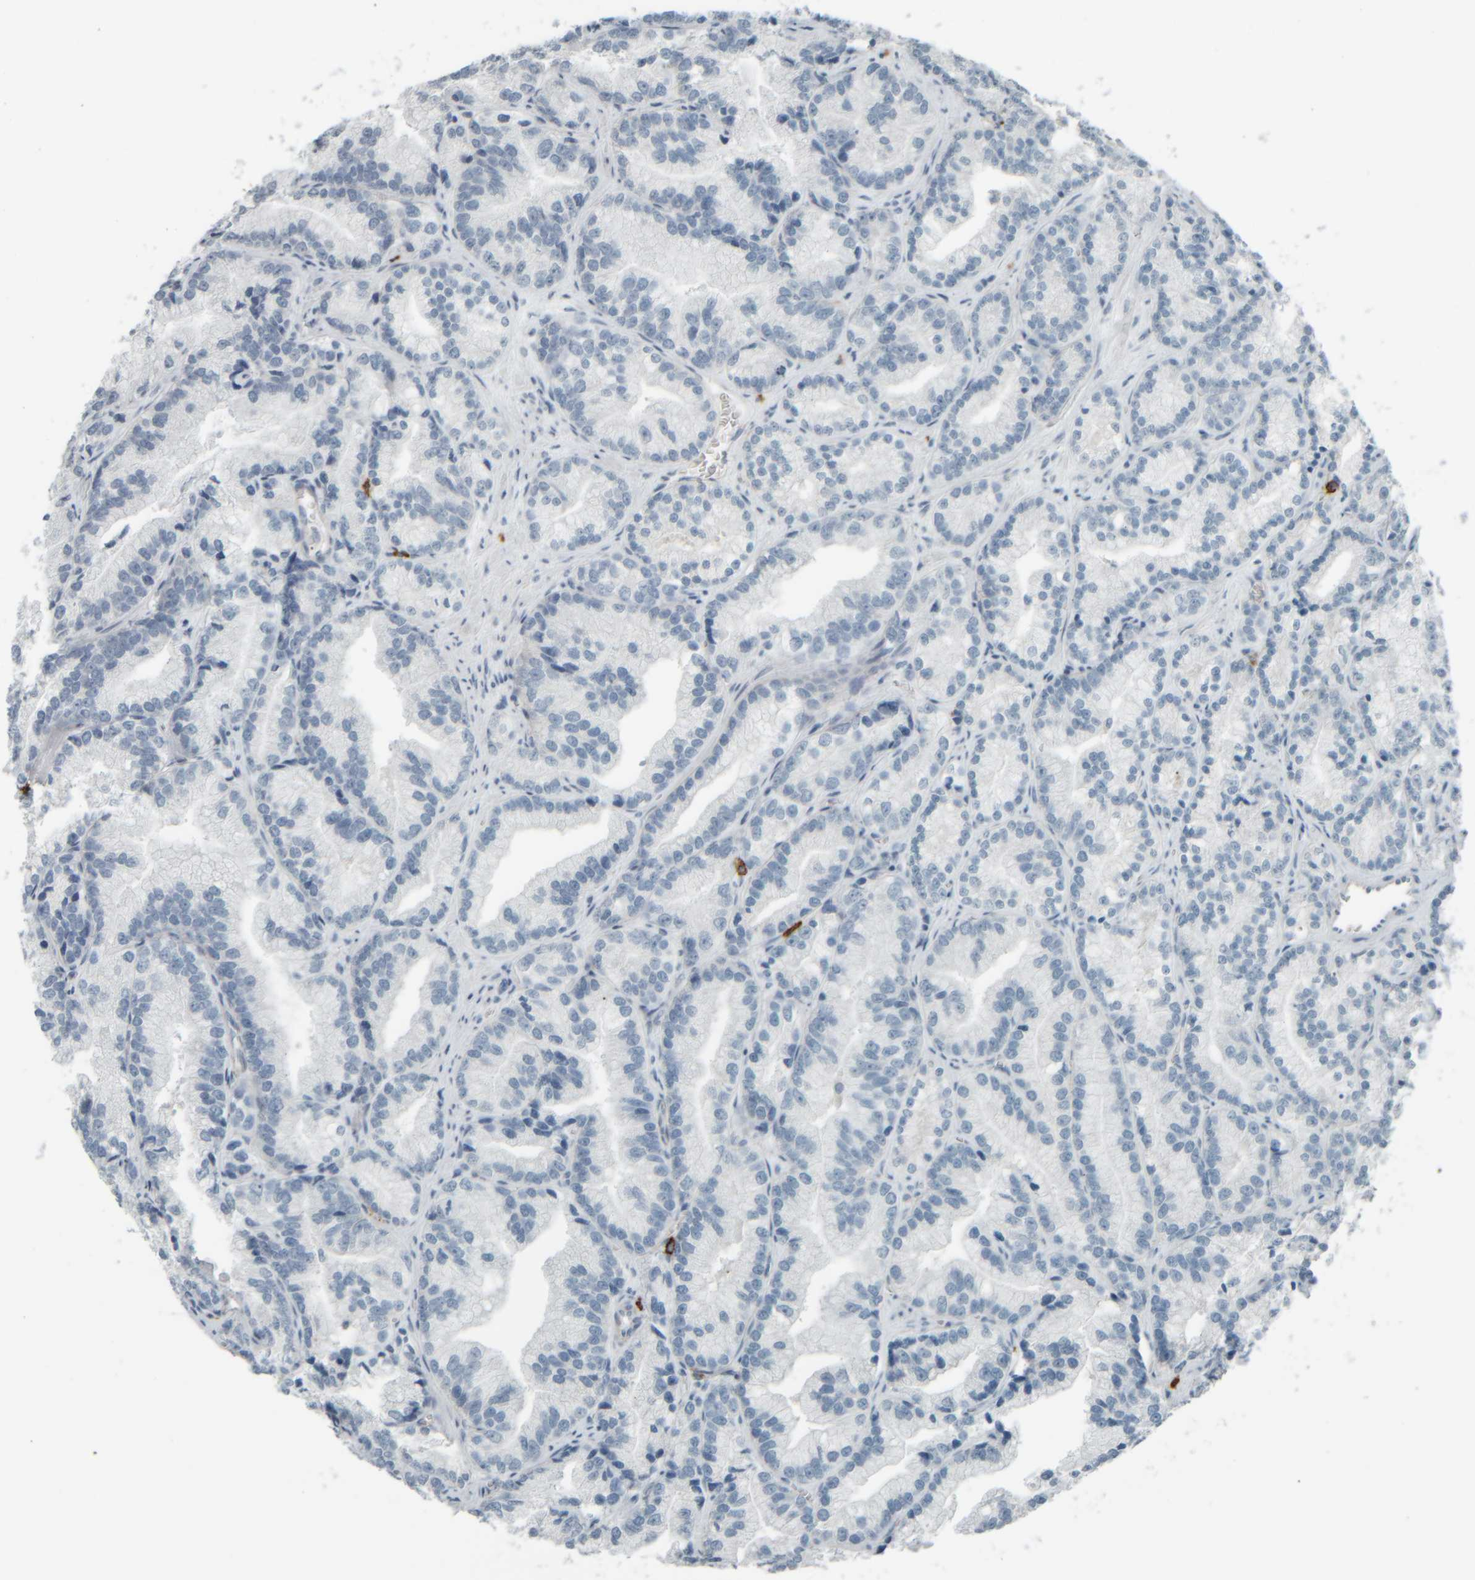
{"staining": {"intensity": "negative", "quantity": "none", "location": "none"}, "tissue": "prostate cancer", "cell_type": "Tumor cells", "image_type": "cancer", "snomed": [{"axis": "morphology", "description": "Adenocarcinoma, Low grade"}, {"axis": "topography", "description": "Prostate"}], "caption": "This is a image of immunohistochemistry staining of prostate cancer, which shows no expression in tumor cells.", "gene": "TPSAB1", "patient": {"sex": "male", "age": 89}}